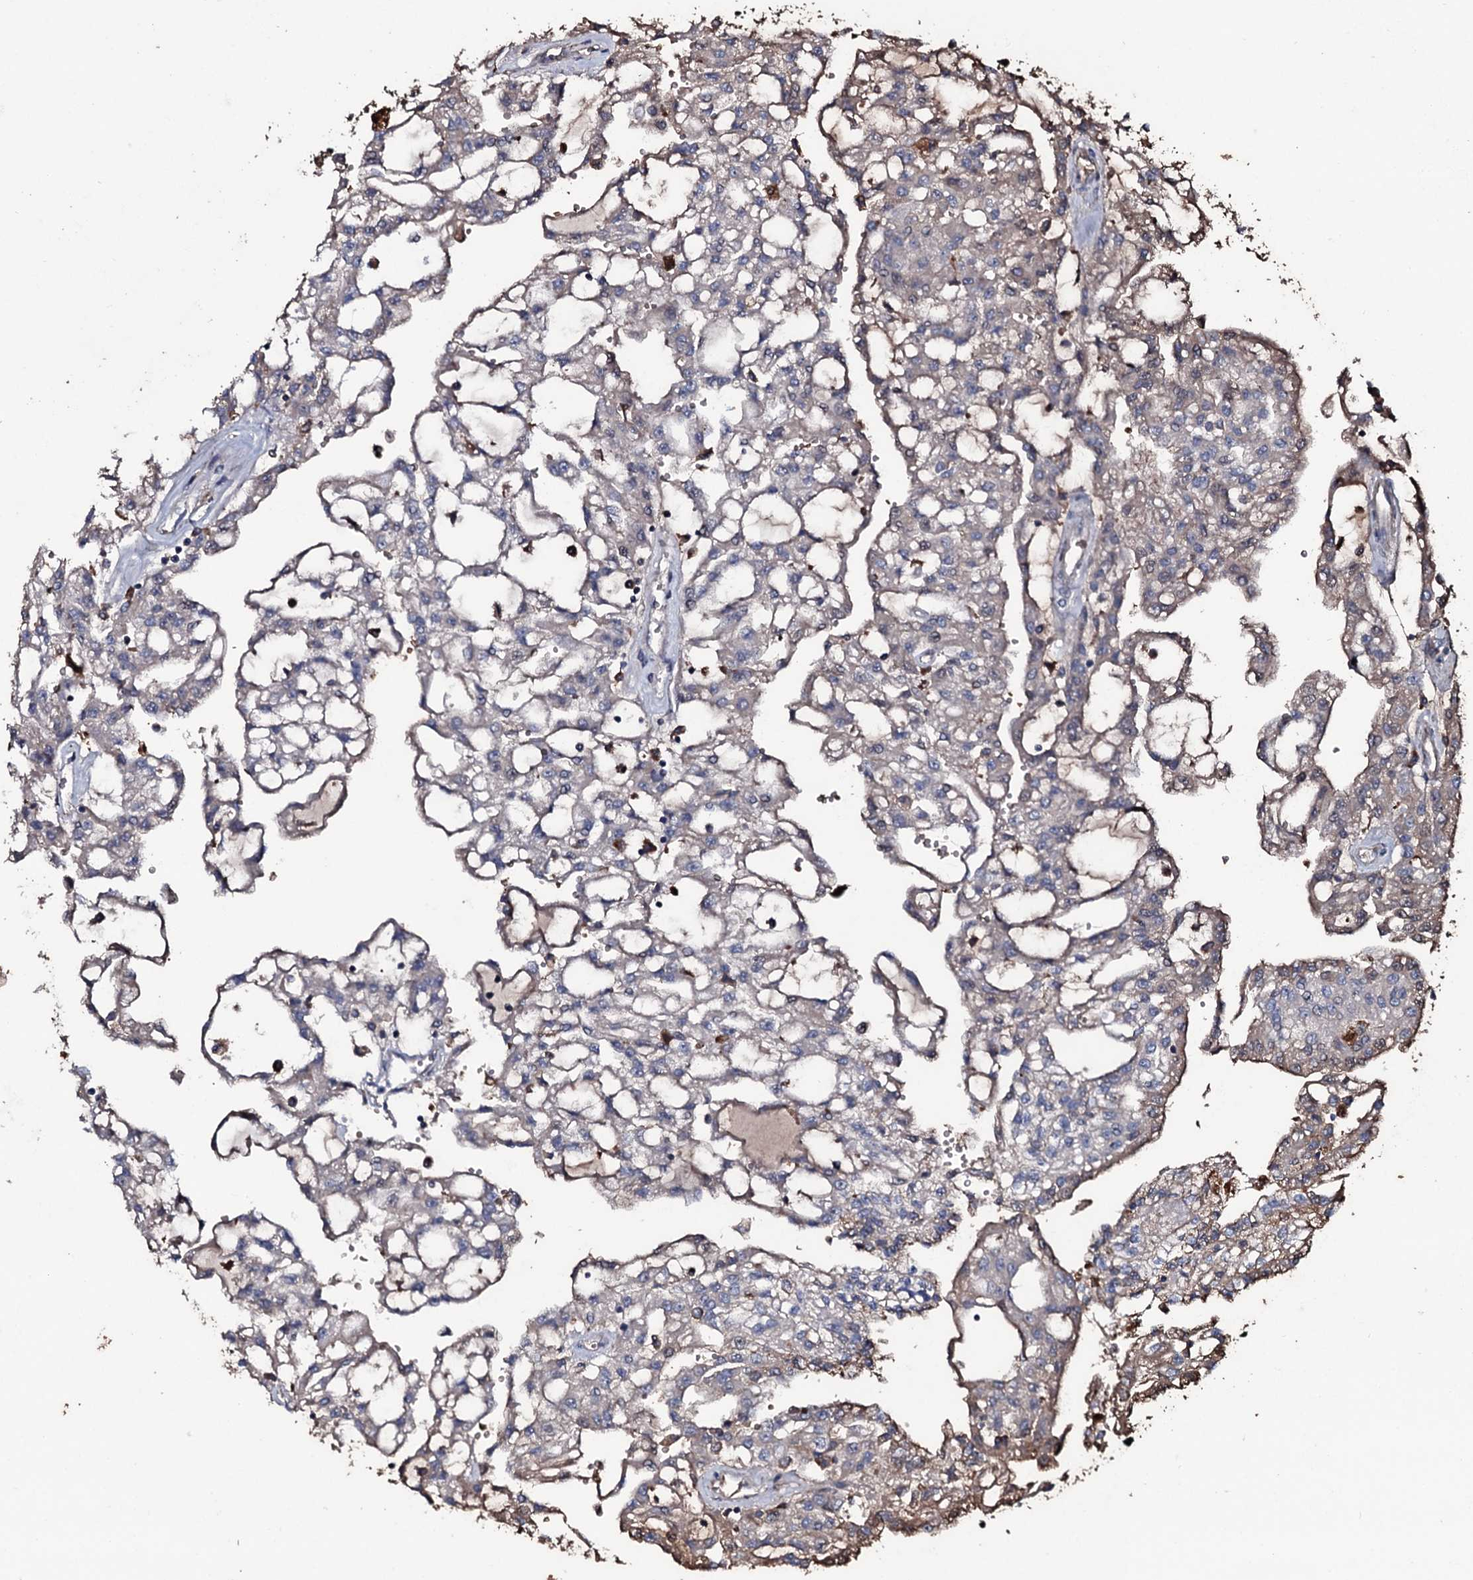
{"staining": {"intensity": "weak", "quantity": "<25%", "location": "cytoplasmic/membranous"}, "tissue": "renal cancer", "cell_type": "Tumor cells", "image_type": "cancer", "snomed": [{"axis": "morphology", "description": "Adenocarcinoma, NOS"}, {"axis": "topography", "description": "Kidney"}], "caption": "Immunohistochemistry (IHC) of renal adenocarcinoma displays no staining in tumor cells.", "gene": "ZSWIM8", "patient": {"sex": "male", "age": 63}}